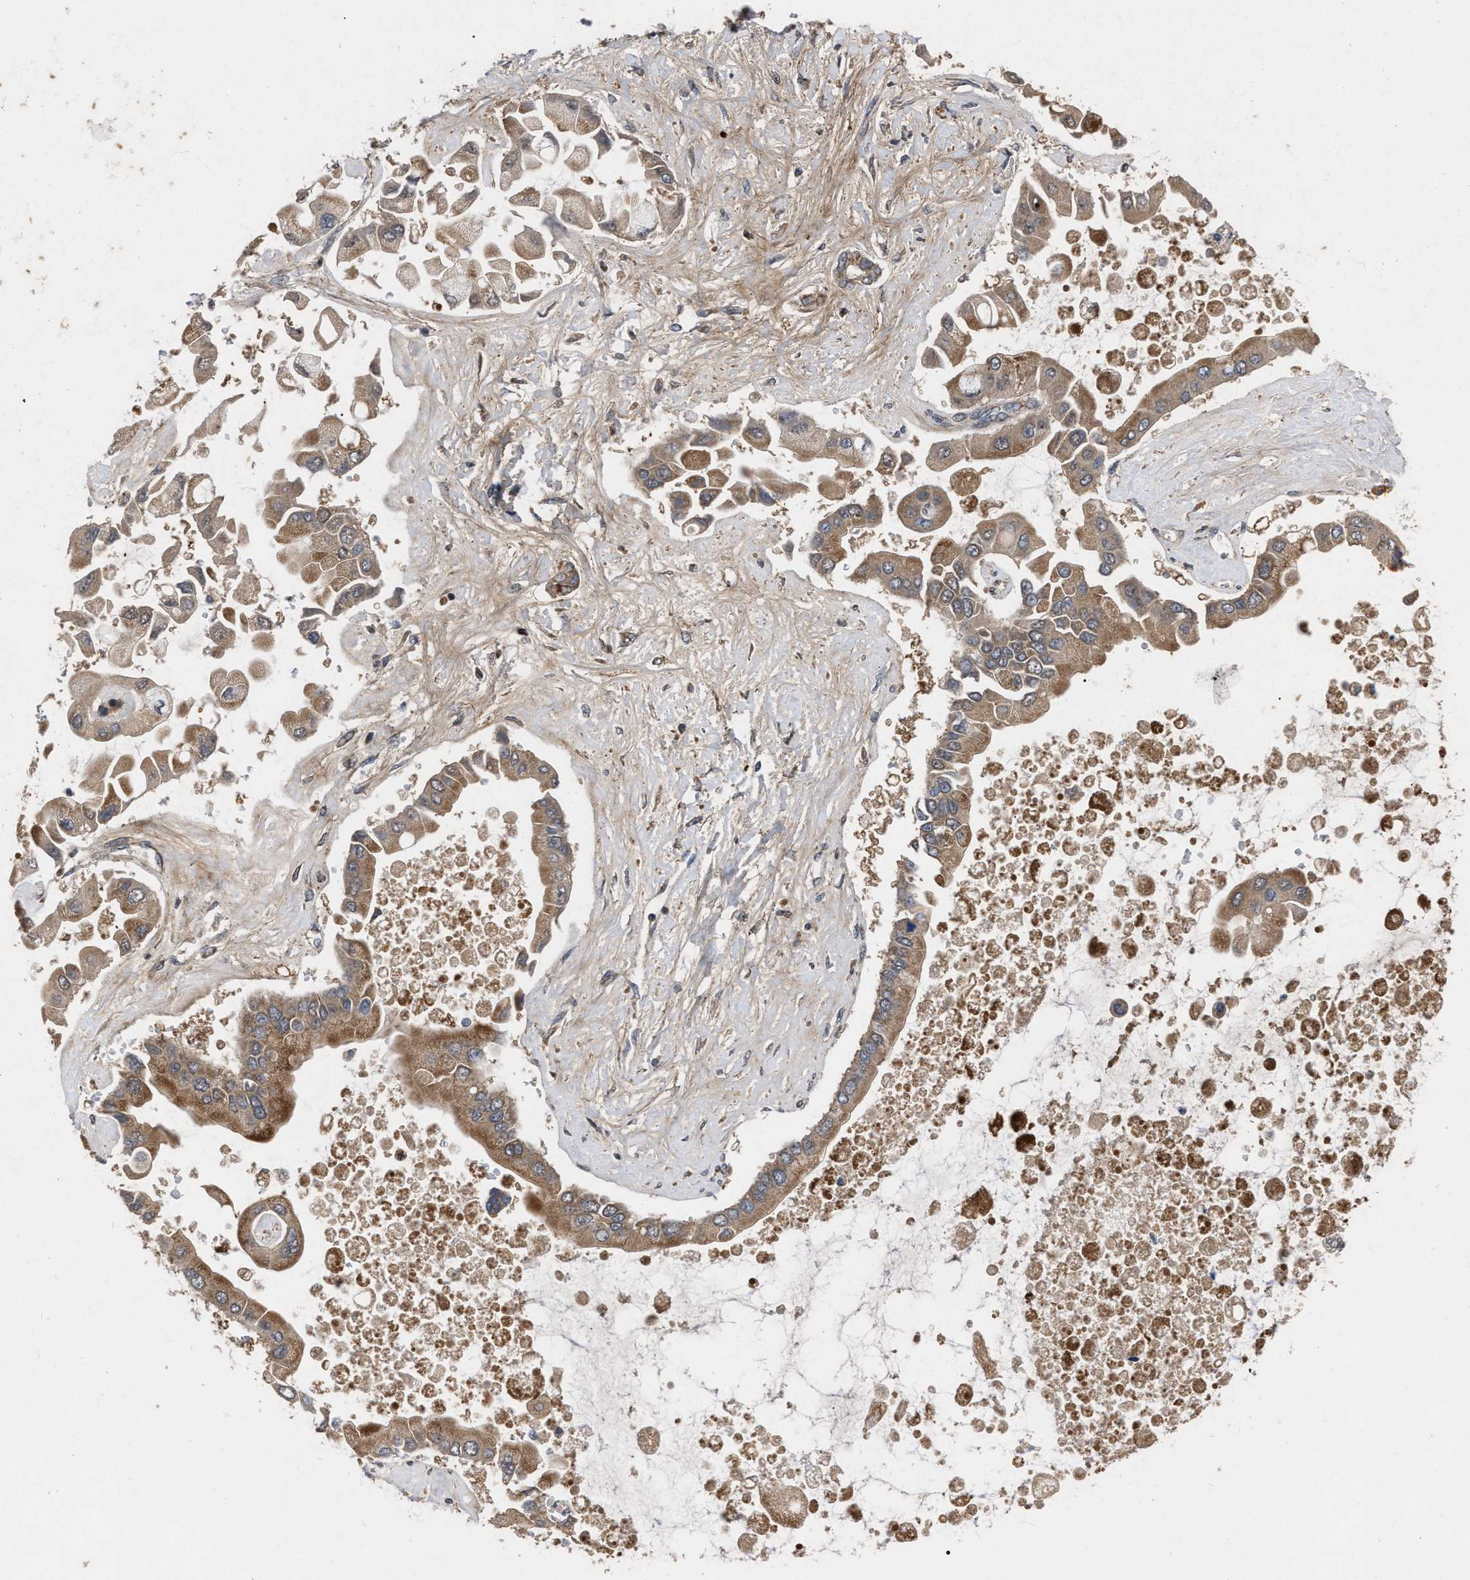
{"staining": {"intensity": "moderate", "quantity": ">75%", "location": "cytoplasmic/membranous"}, "tissue": "liver cancer", "cell_type": "Tumor cells", "image_type": "cancer", "snomed": [{"axis": "morphology", "description": "Cholangiocarcinoma"}, {"axis": "topography", "description": "Liver"}], "caption": "This micrograph displays immunohistochemistry (IHC) staining of human liver cancer (cholangiocarcinoma), with medium moderate cytoplasmic/membranous expression in about >75% of tumor cells.", "gene": "CDKN2C", "patient": {"sex": "male", "age": 50}}